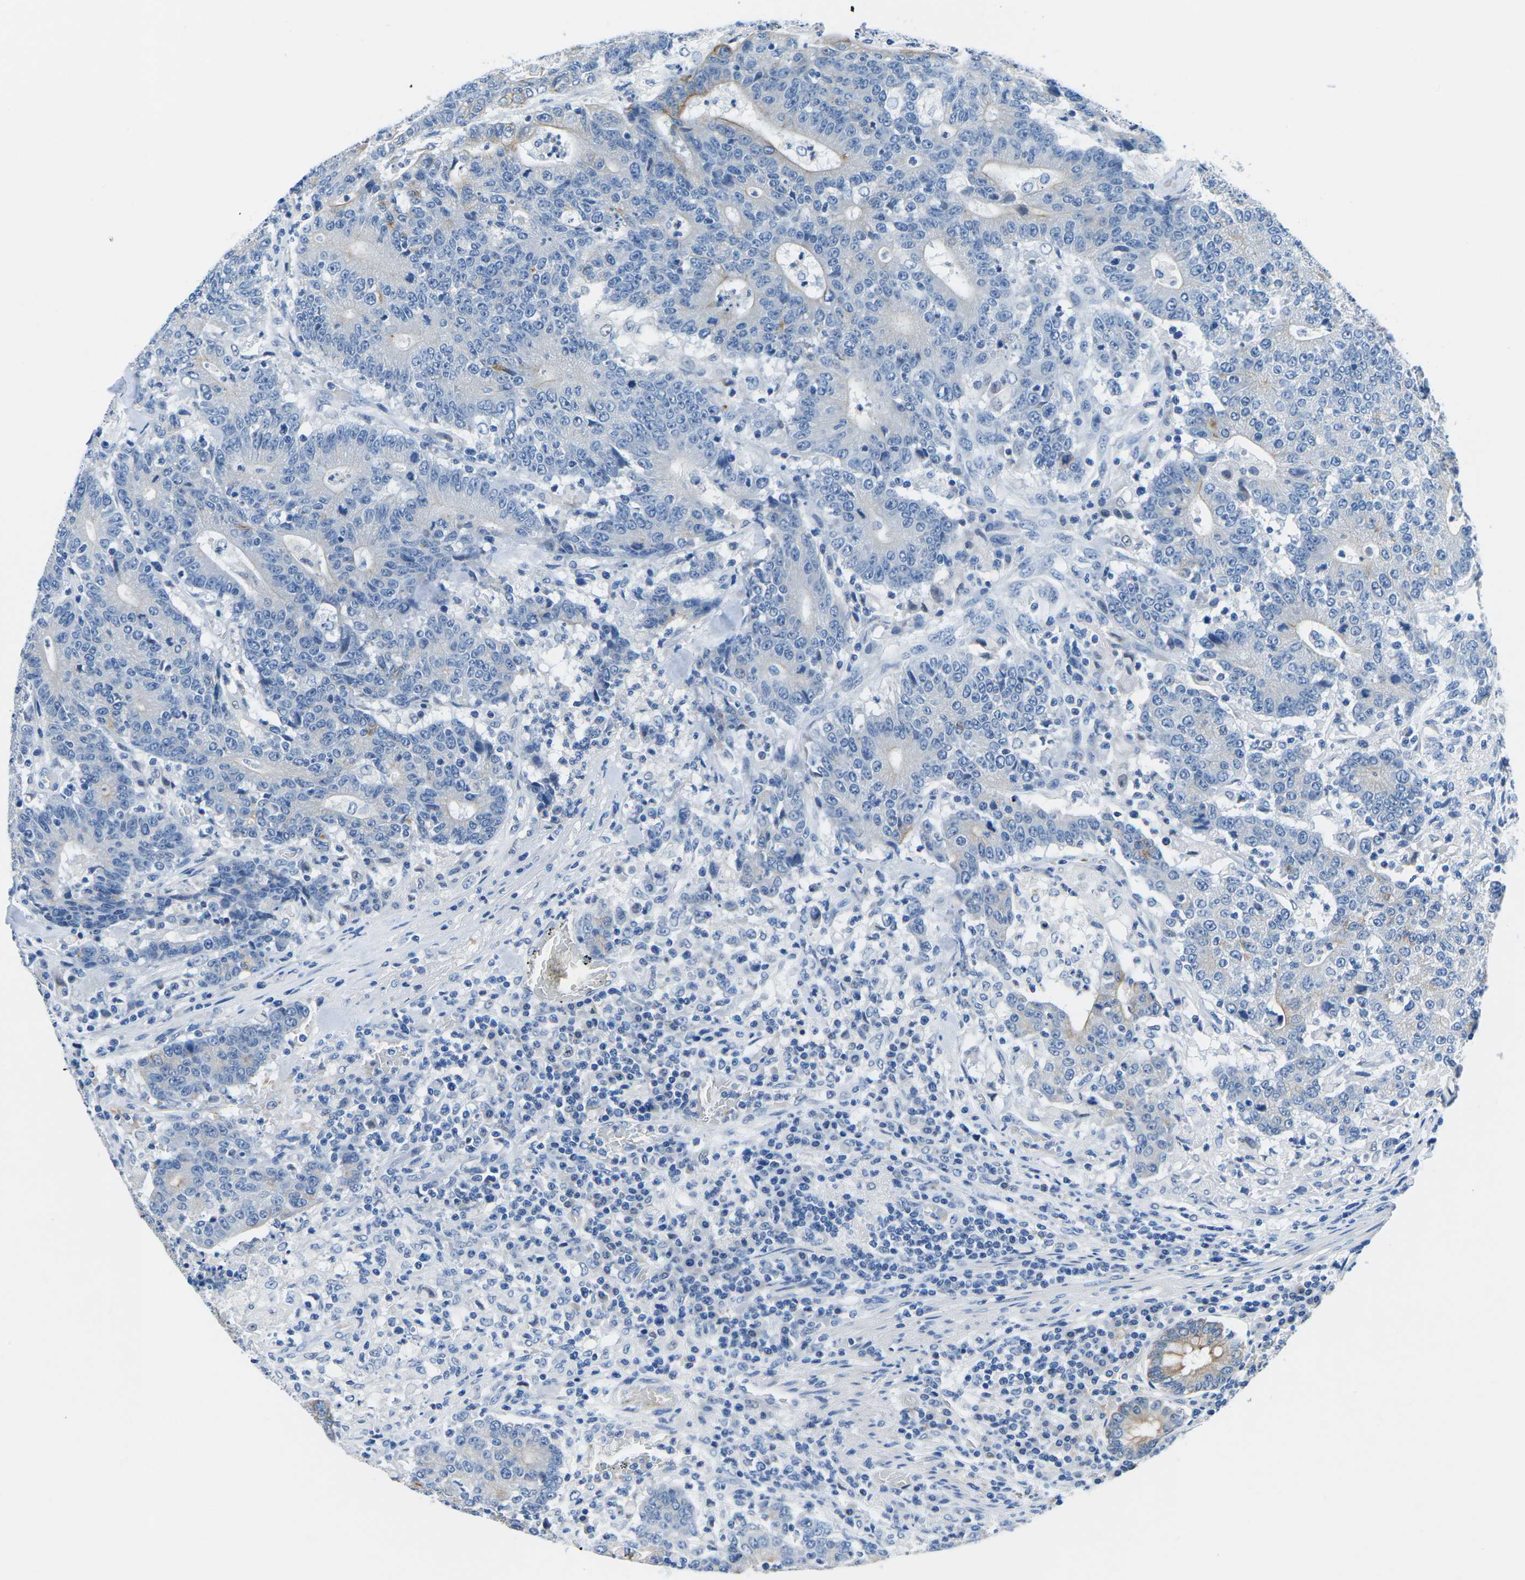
{"staining": {"intensity": "weak", "quantity": "<25%", "location": "cytoplasmic/membranous"}, "tissue": "colorectal cancer", "cell_type": "Tumor cells", "image_type": "cancer", "snomed": [{"axis": "morphology", "description": "Normal tissue, NOS"}, {"axis": "morphology", "description": "Adenocarcinoma, NOS"}, {"axis": "topography", "description": "Colon"}], "caption": "Tumor cells show no significant staining in adenocarcinoma (colorectal).", "gene": "TM6SF1", "patient": {"sex": "female", "age": 75}}